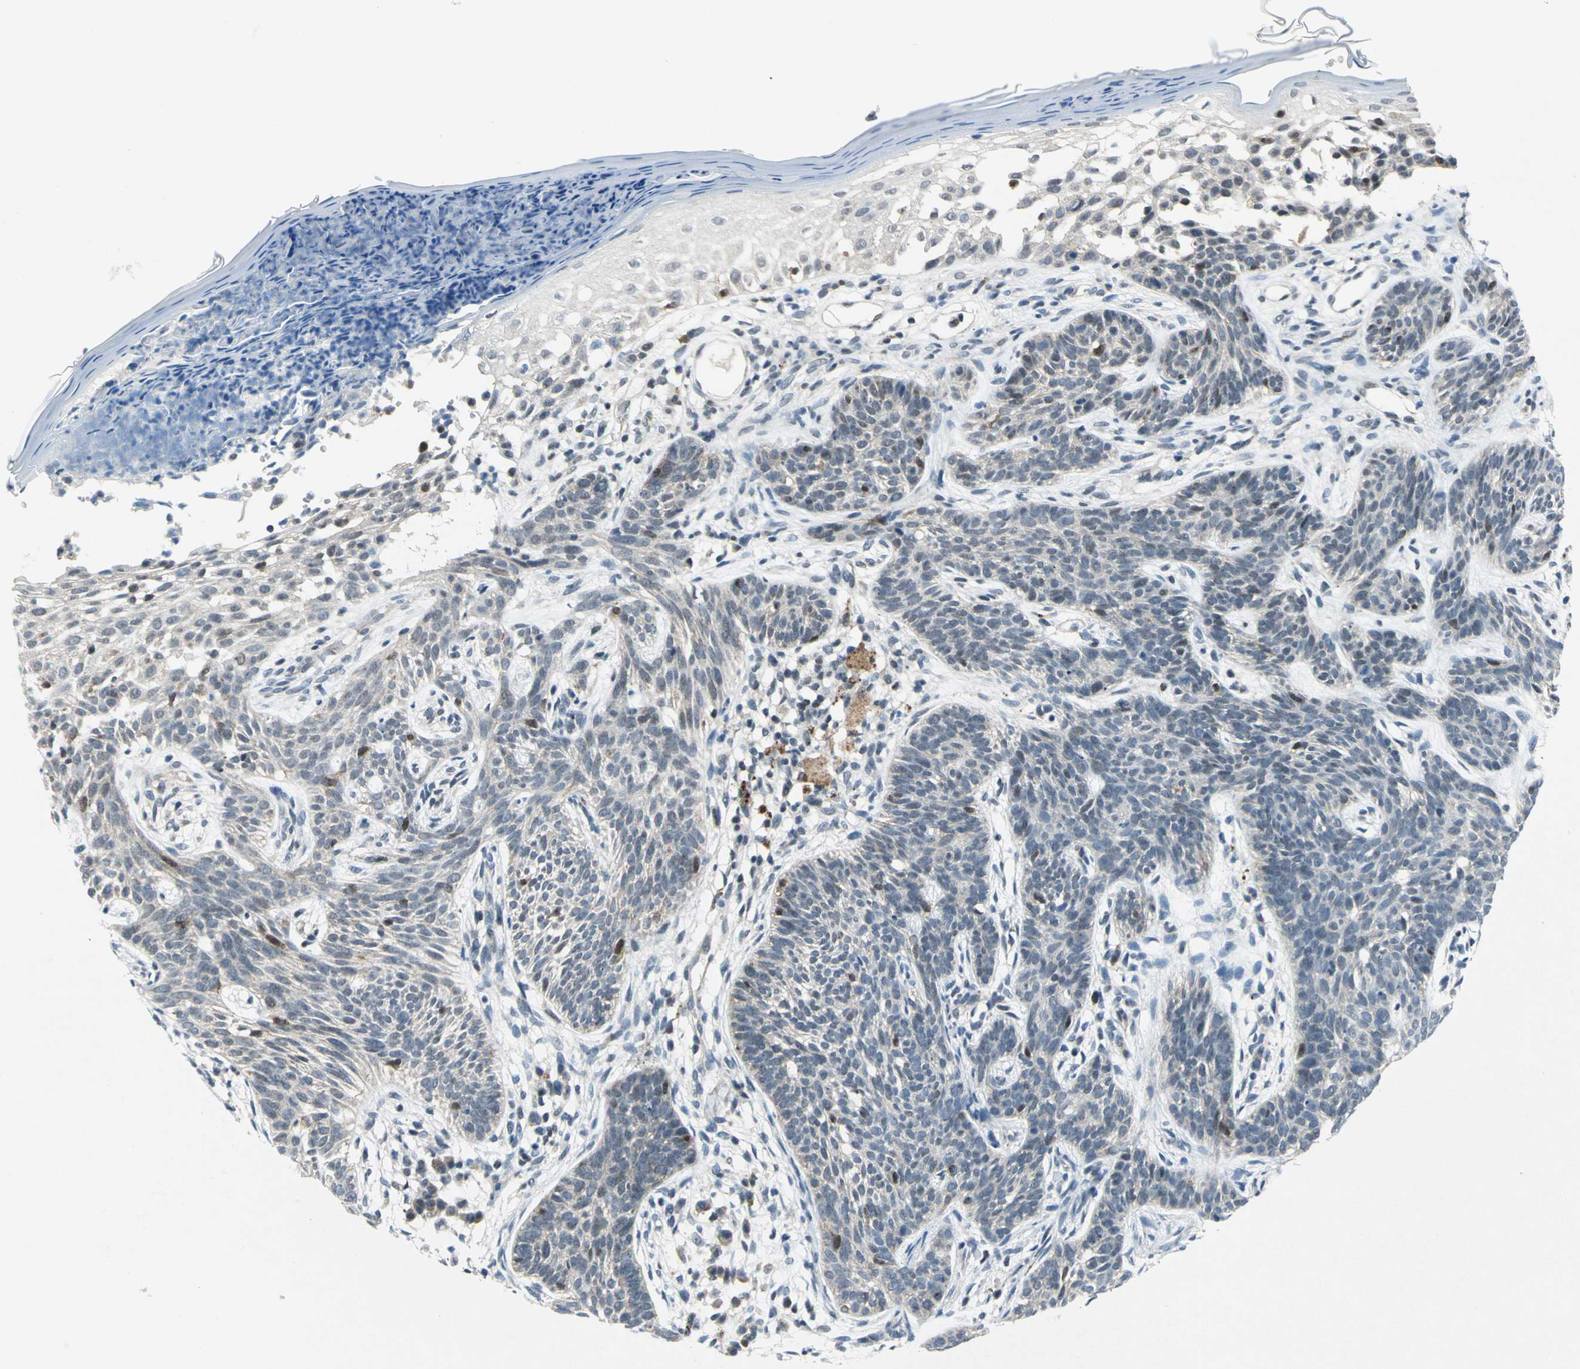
{"staining": {"intensity": "negative", "quantity": "none", "location": "none"}, "tissue": "skin cancer", "cell_type": "Tumor cells", "image_type": "cancer", "snomed": [{"axis": "morphology", "description": "Normal tissue, NOS"}, {"axis": "morphology", "description": "Basal cell carcinoma"}, {"axis": "topography", "description": "Skin"}], "caption": "IHC image of human skin basal cell carcinoma stained for a protein (brown), which displays no expression in tumor cells.", "gene": "PIN1", "patient": {"sex": "female", "age": 69}}